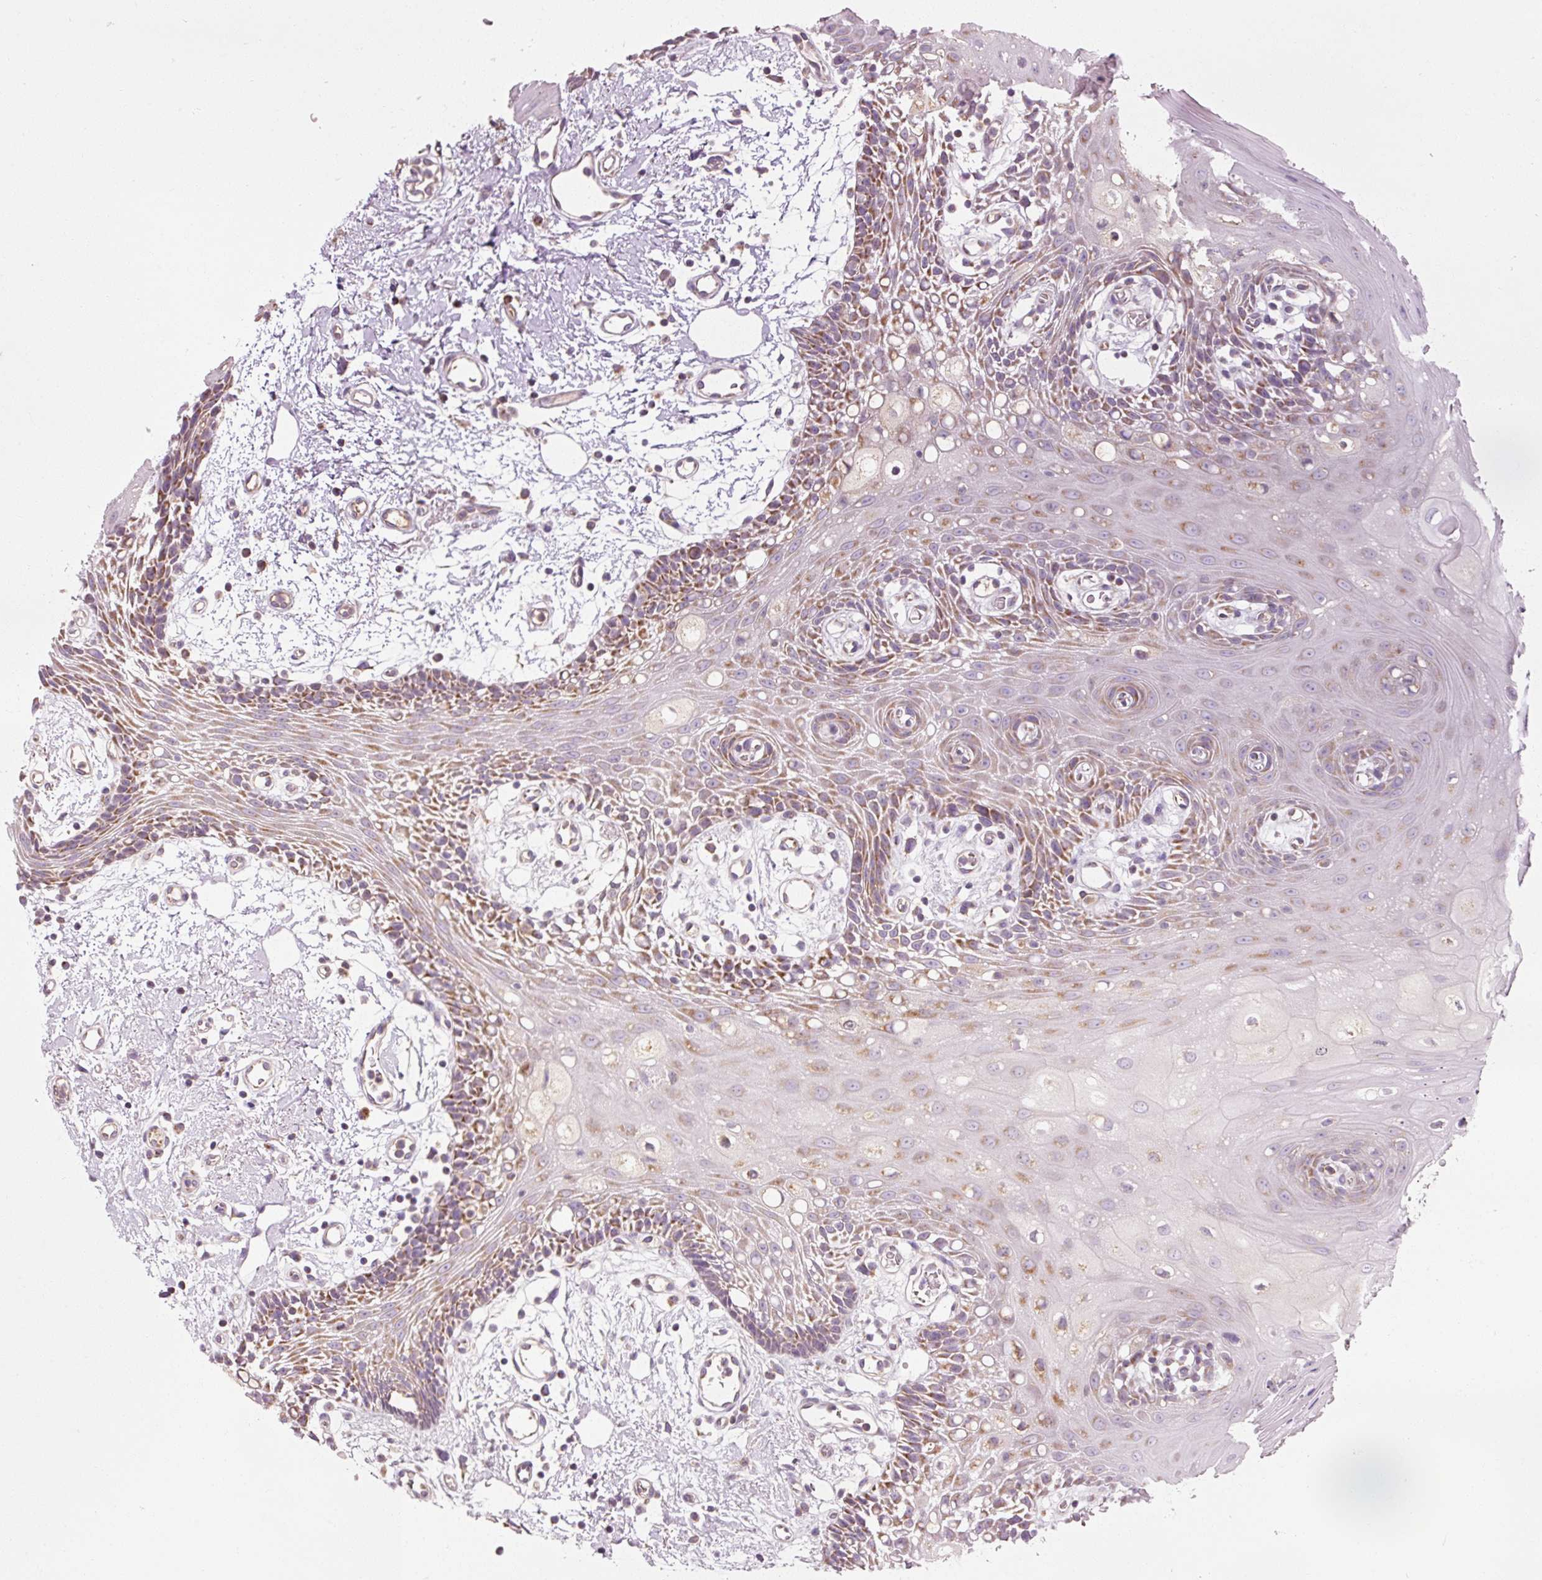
{"staining": {"intensity": "moderate", "quantity": "25%-75%", "location": "cytoplasmic/membranous"}, "tissue": "oral mucosa", "cell_type": "Squamous epithelial cells", "image_type": "normal", "snomed": [{"axis": "morphology", "description": "Normal tissue, NOS"}, {"axis": "topography", "description": "Oral tissue"}], "caption": "Immunohistochemical staining of normal human oral mucosa demonstrates moderate cytoplasmic/membranous protein staining in about 25%-75% of squamous epithelial cells. (DAB = brown stain, brightfield microscopy at high magnification).", "gene": "NDUFB4", "patient": {"sex": "female", "age": 59}}